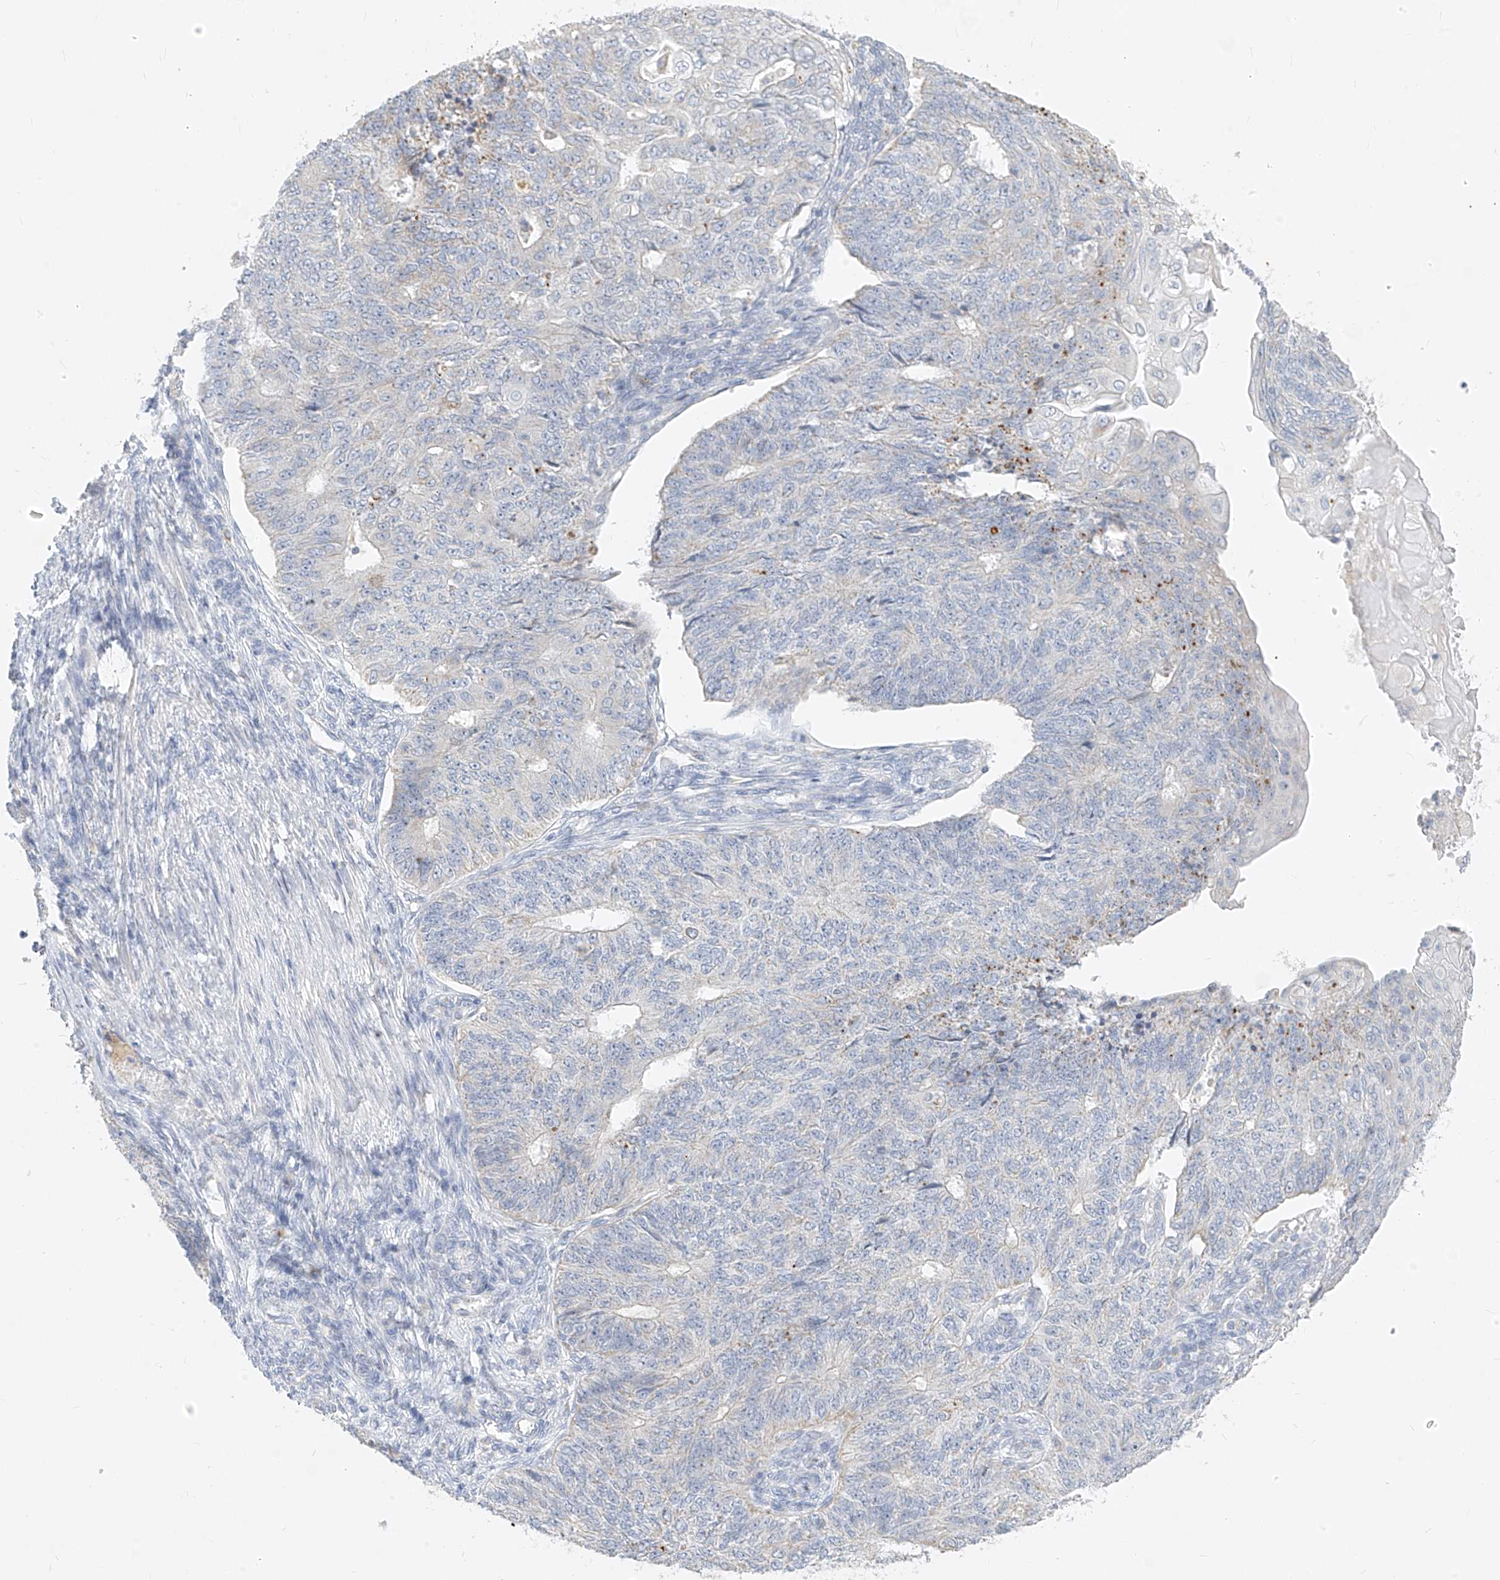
{"staining": {"intensity": "negative", "quantity": "none", "location": "none"}, "tissue": "endometrial cancer", "cell_type": "Tumor cells", "image_type": "cancer", "snomed": [{"axis": "morphology", "description": "Adenocarcinoma, NOS"}, {"axis": "topography", "description": "Endometrium"}], "caption": "Tumor cells show no significant protein staining in endometrial cancer.", "gene": "ZNF404", "patient": {"sex": "female", "age": 32}}